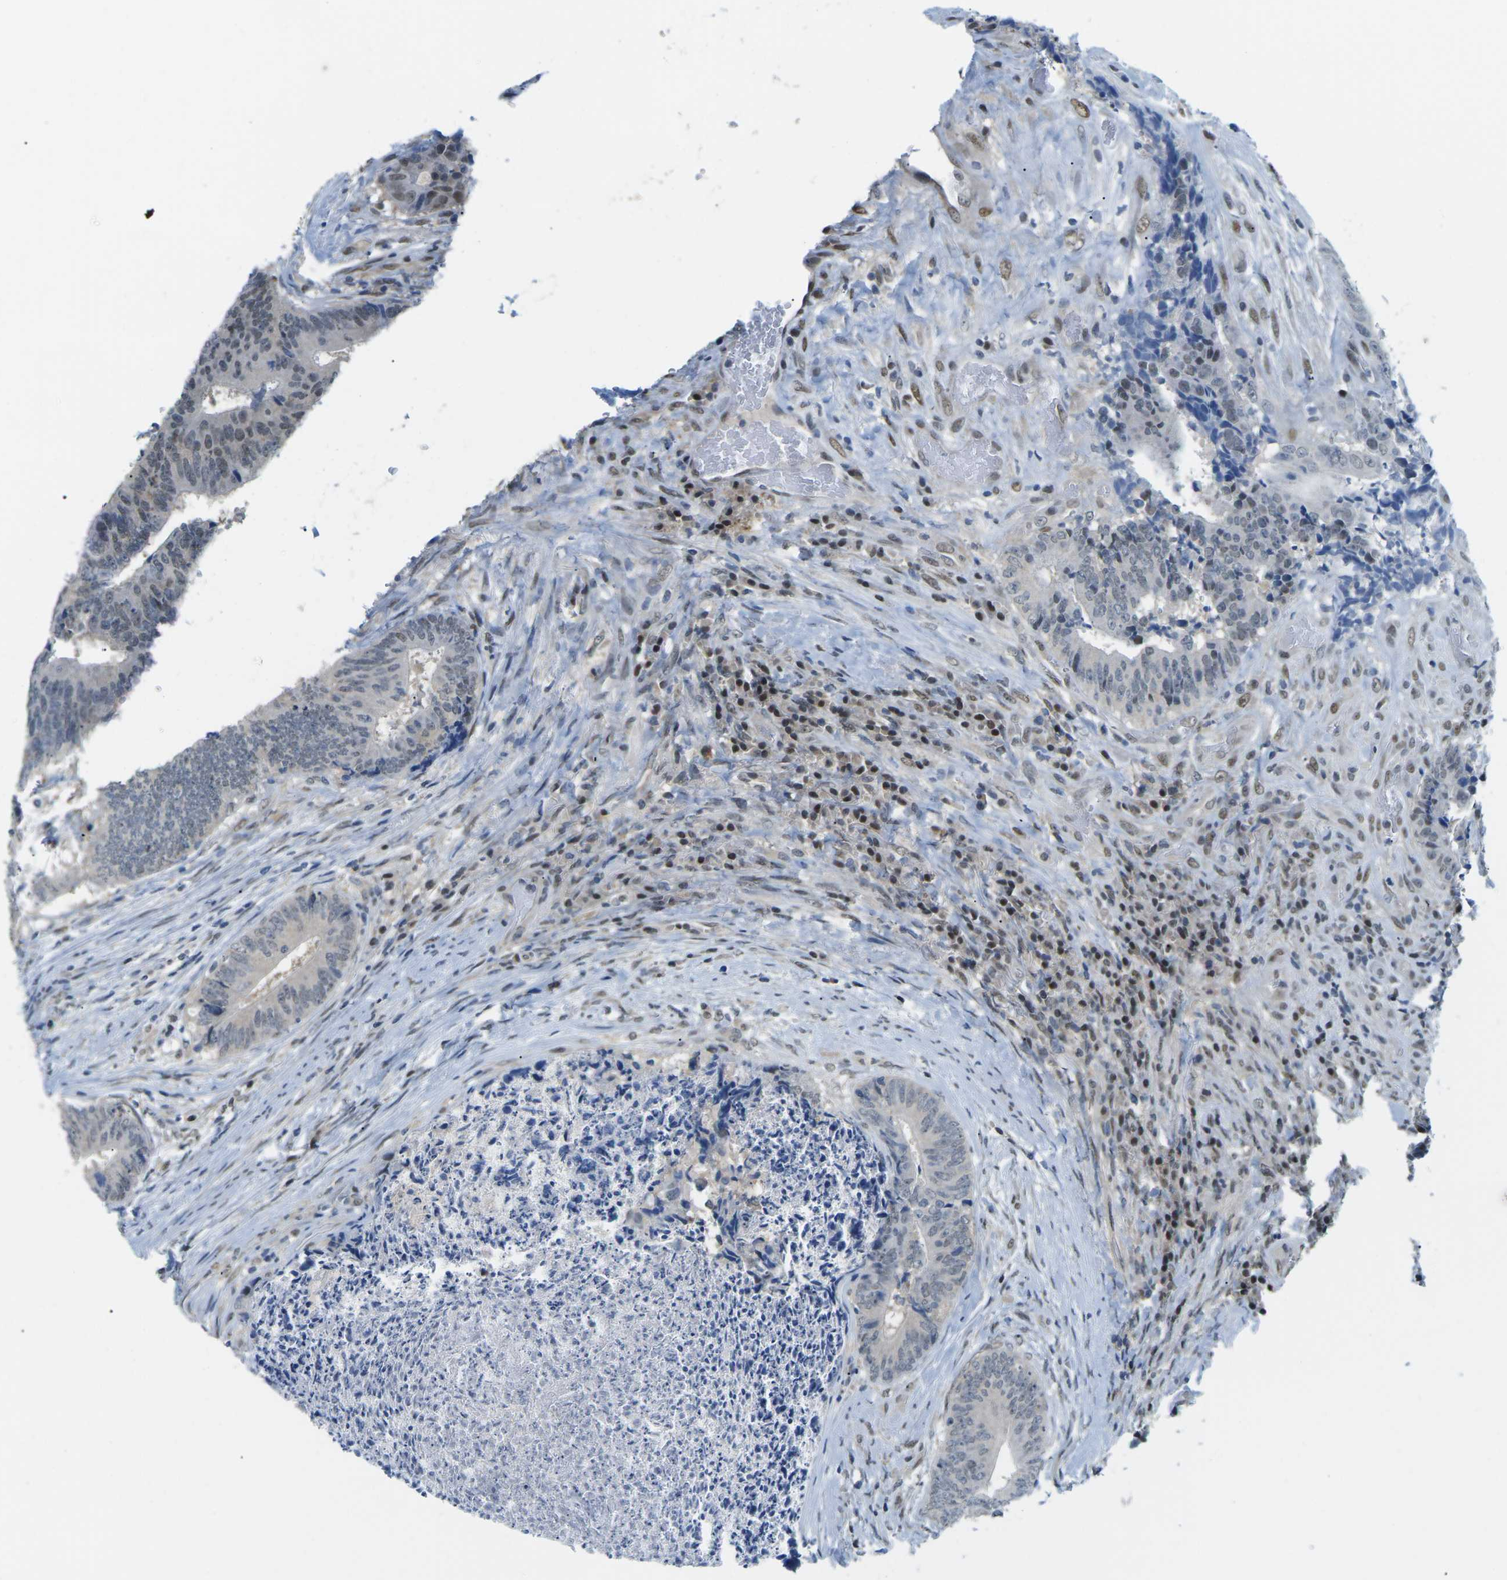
{"staining": {"intensity": "weak", "quantity": "<25%", "location": "nuclear"}, "tissue": "colorectal cancer", "cell_type": "Tumor cells", "image_type": "cancer", "snomed": [{"axis": "morphology", "description": "Adenocarcinoma, NOS"}, {"axis": "topography", "description": "Rectum"}], "caption": "Colorectal cancer (adenocarcinoma) was stained to show a protein in brown. There is no significant expression in tumor cells. The staining was performed using DAB (3,3'-diaminobenzidine) to visualize the protein expression in brown, while the nuclei were stained in blue with hematoxylin (Magnification: 20x).", "gene": "UBA7", "patient": {"sex": "male", "age": 72}}